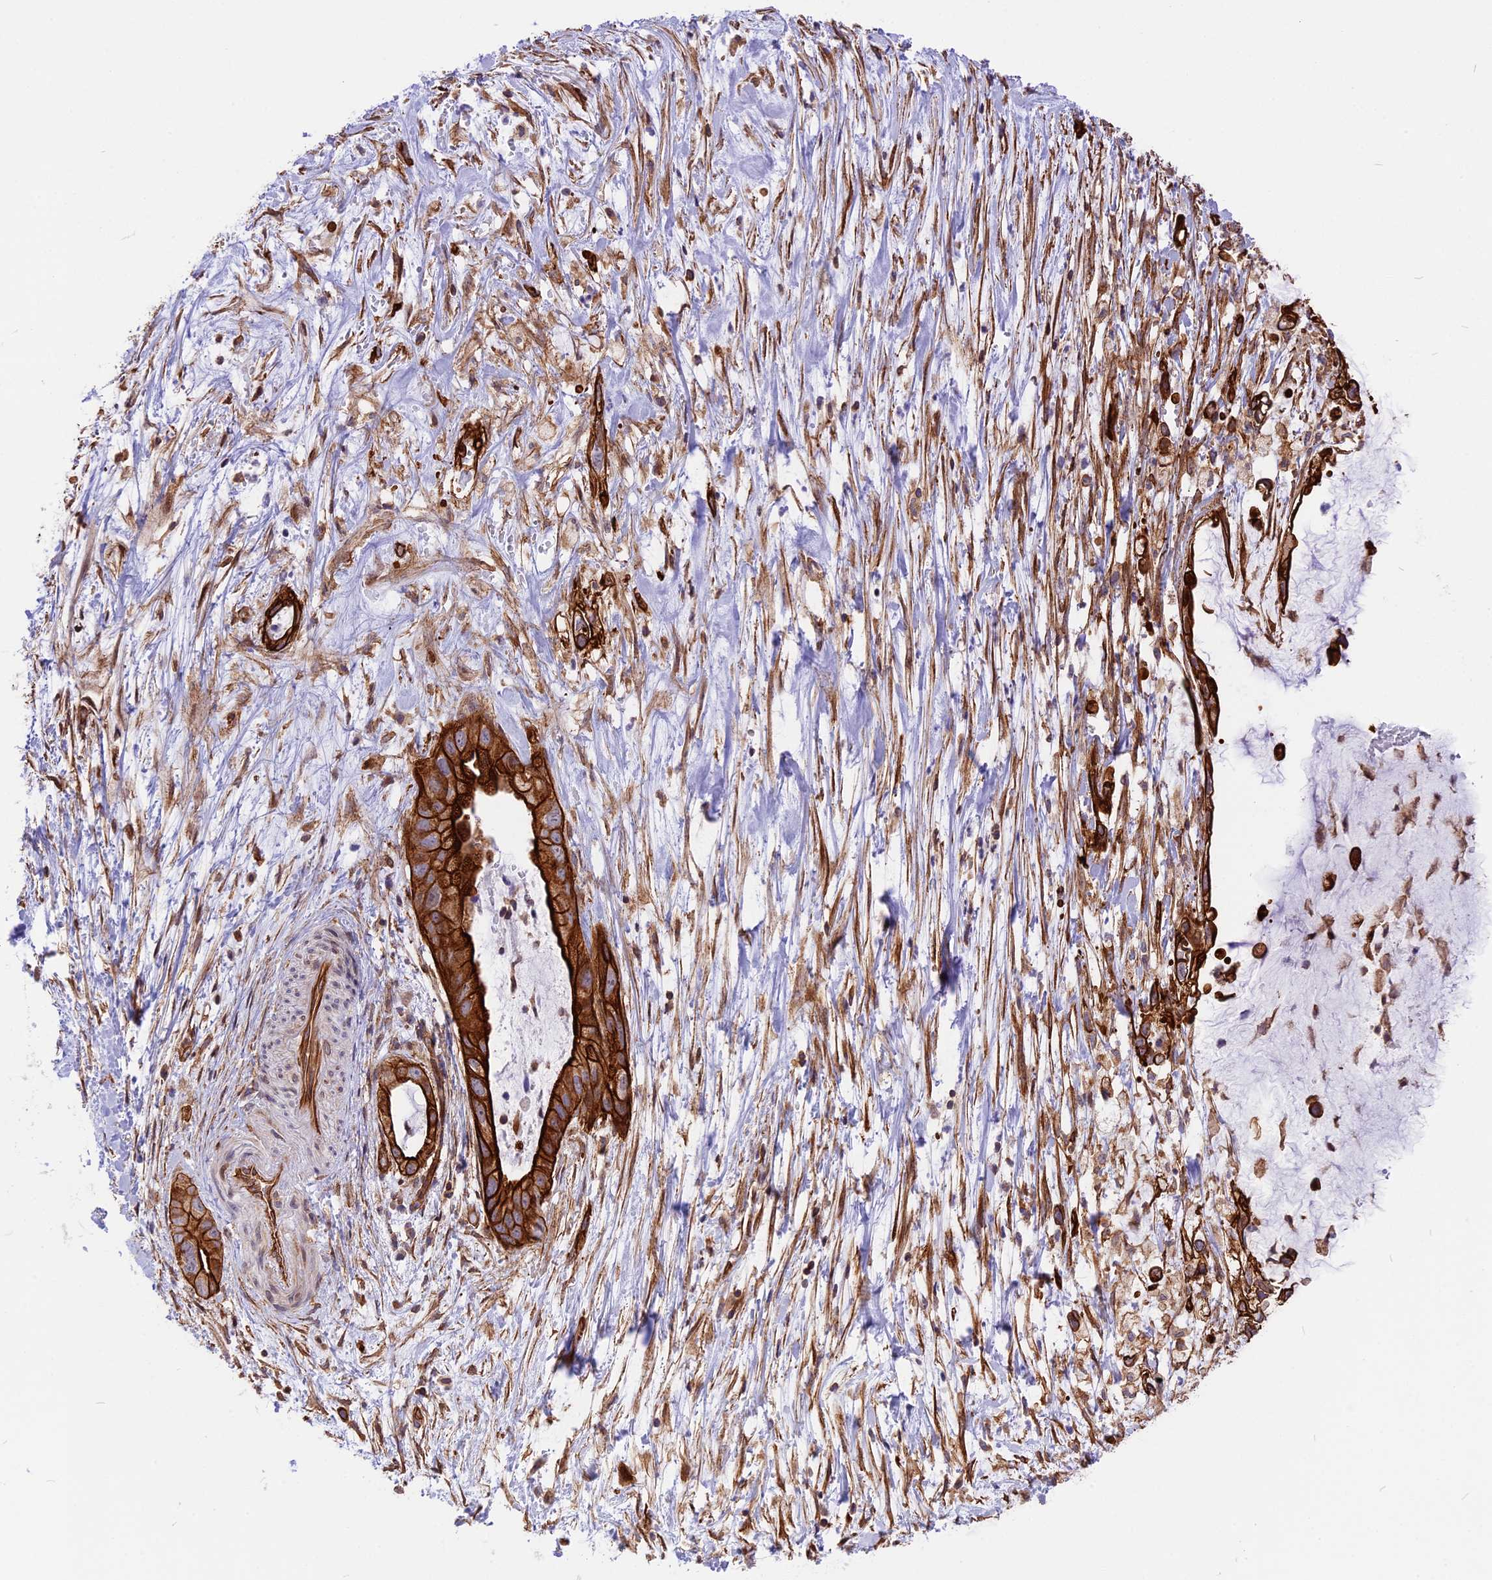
{"staining": {"intensity": "strong", "quantity": ">75%", "location": "cytoplasmic/membranous"}, "tissue": "pancreatic cancer", "cell_type": "Tumor cells", "image_type": "cancer", "snomed": [{"axis": "morphology", "description": "Adenocarcinoma, NOS"}, {"axis": "topography", "description": "Pancreas"}], "caption": "Protein positivity by immunohistochemistry exhibits strong cytoplasmic/membranous expression in about >75% of tumor cells in pancreatic cancer. Using DAB (brown) and hematoxylin (blue) stains, captured at high magnification using brightfield microscopy.", "gene": "R3HDM4", "patient": {"sex": "male", "age": 48}}